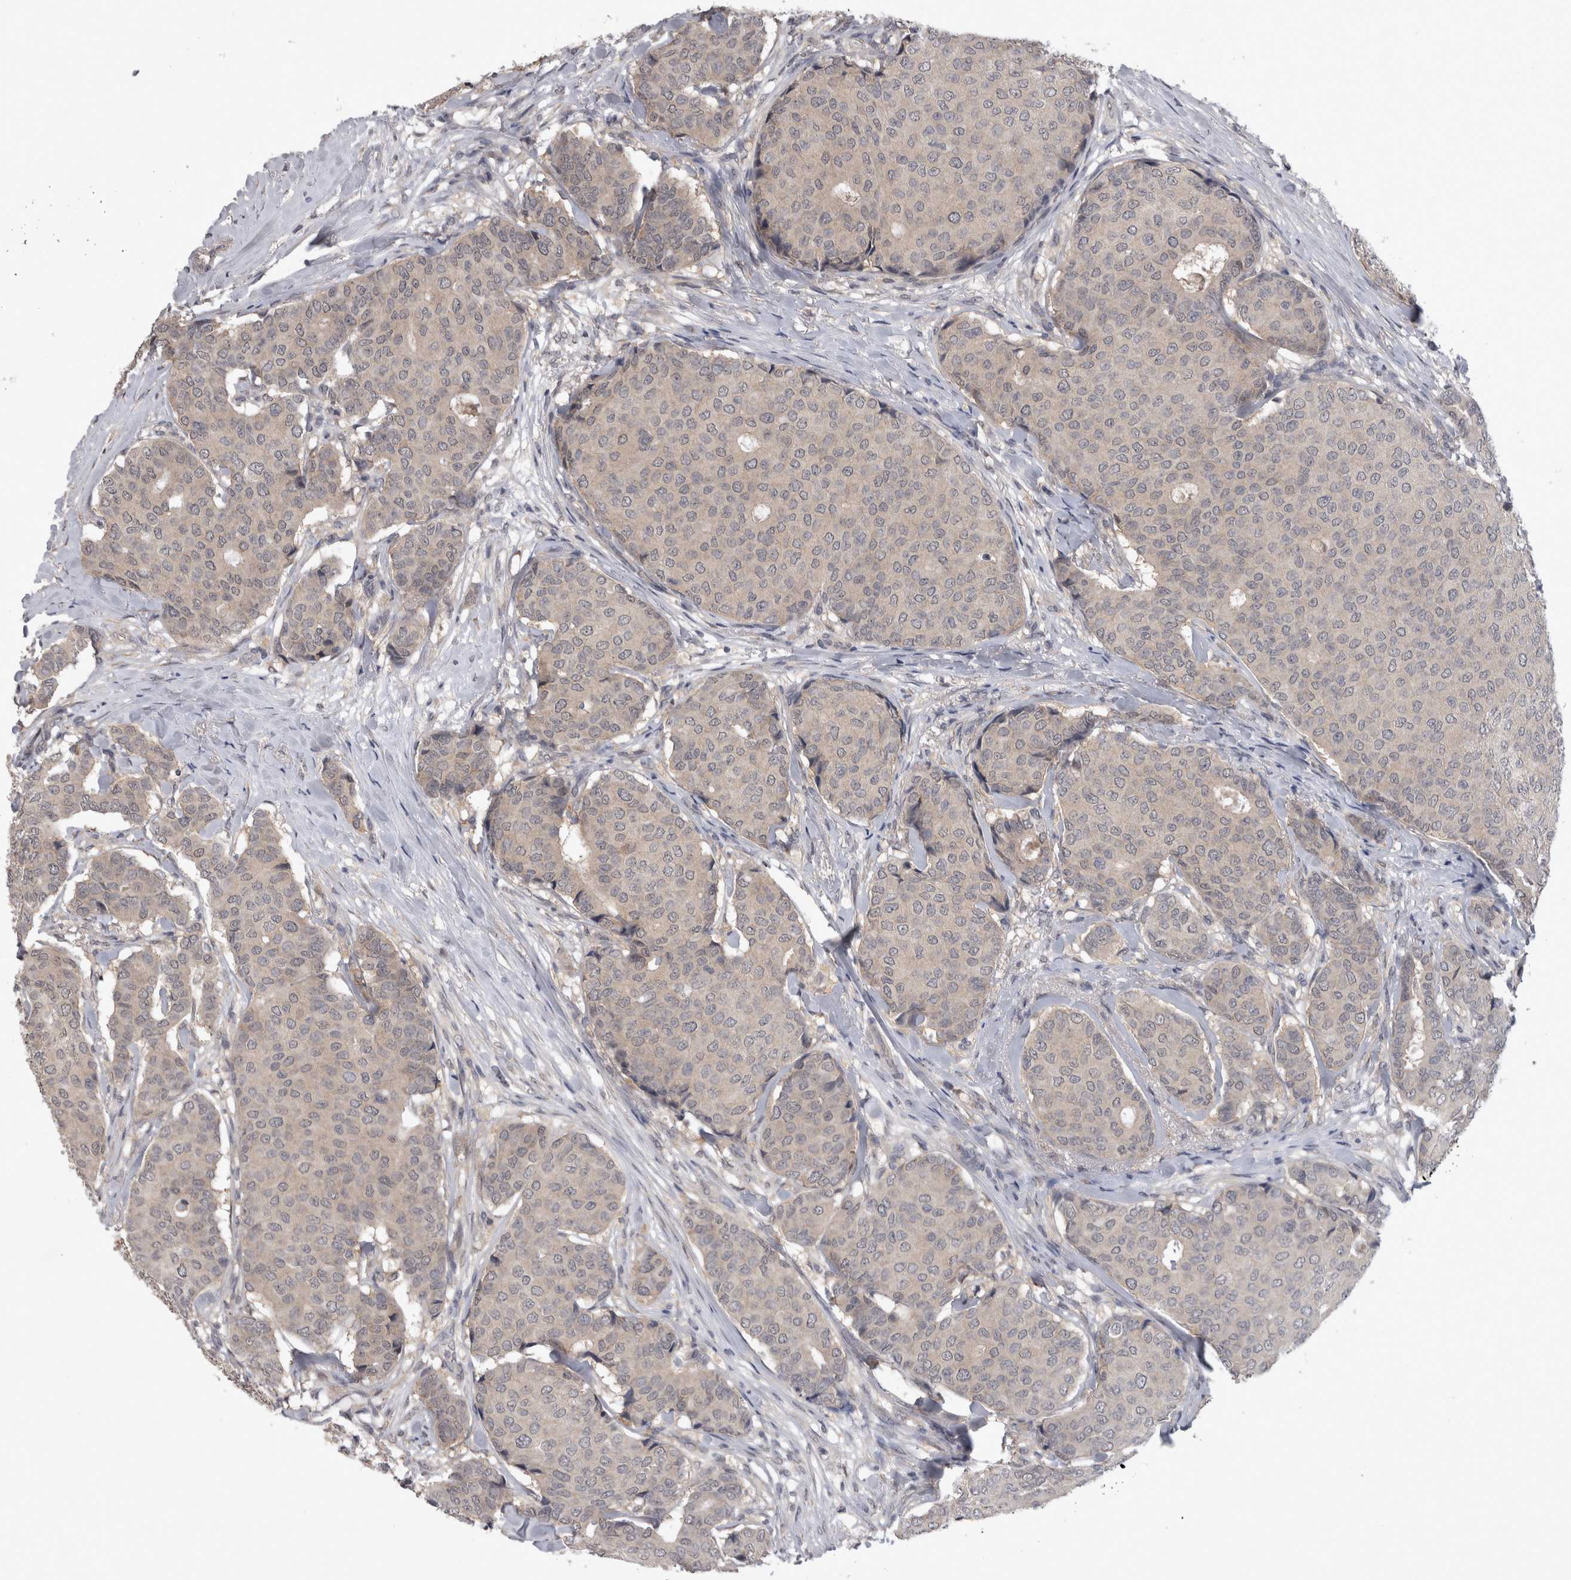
{"staining": {"intensity": "negative", "quantity": "none", "location": "none"}, "tissue": "breast cancer", "cell_type": "Tumor cells", "image_type": "cancer", "snomed": [{"axis": "morphology", "description": "Duct carcinoma"}, {"axis": "topography", "description": "Breast"}], "caption": "An image of breast cancer (intraductal carcinoma) stained for a protein reveals no brown staining in tumor cells.", "gene": "ZNF114", "patient": {"sex": "female", "age": 75}}